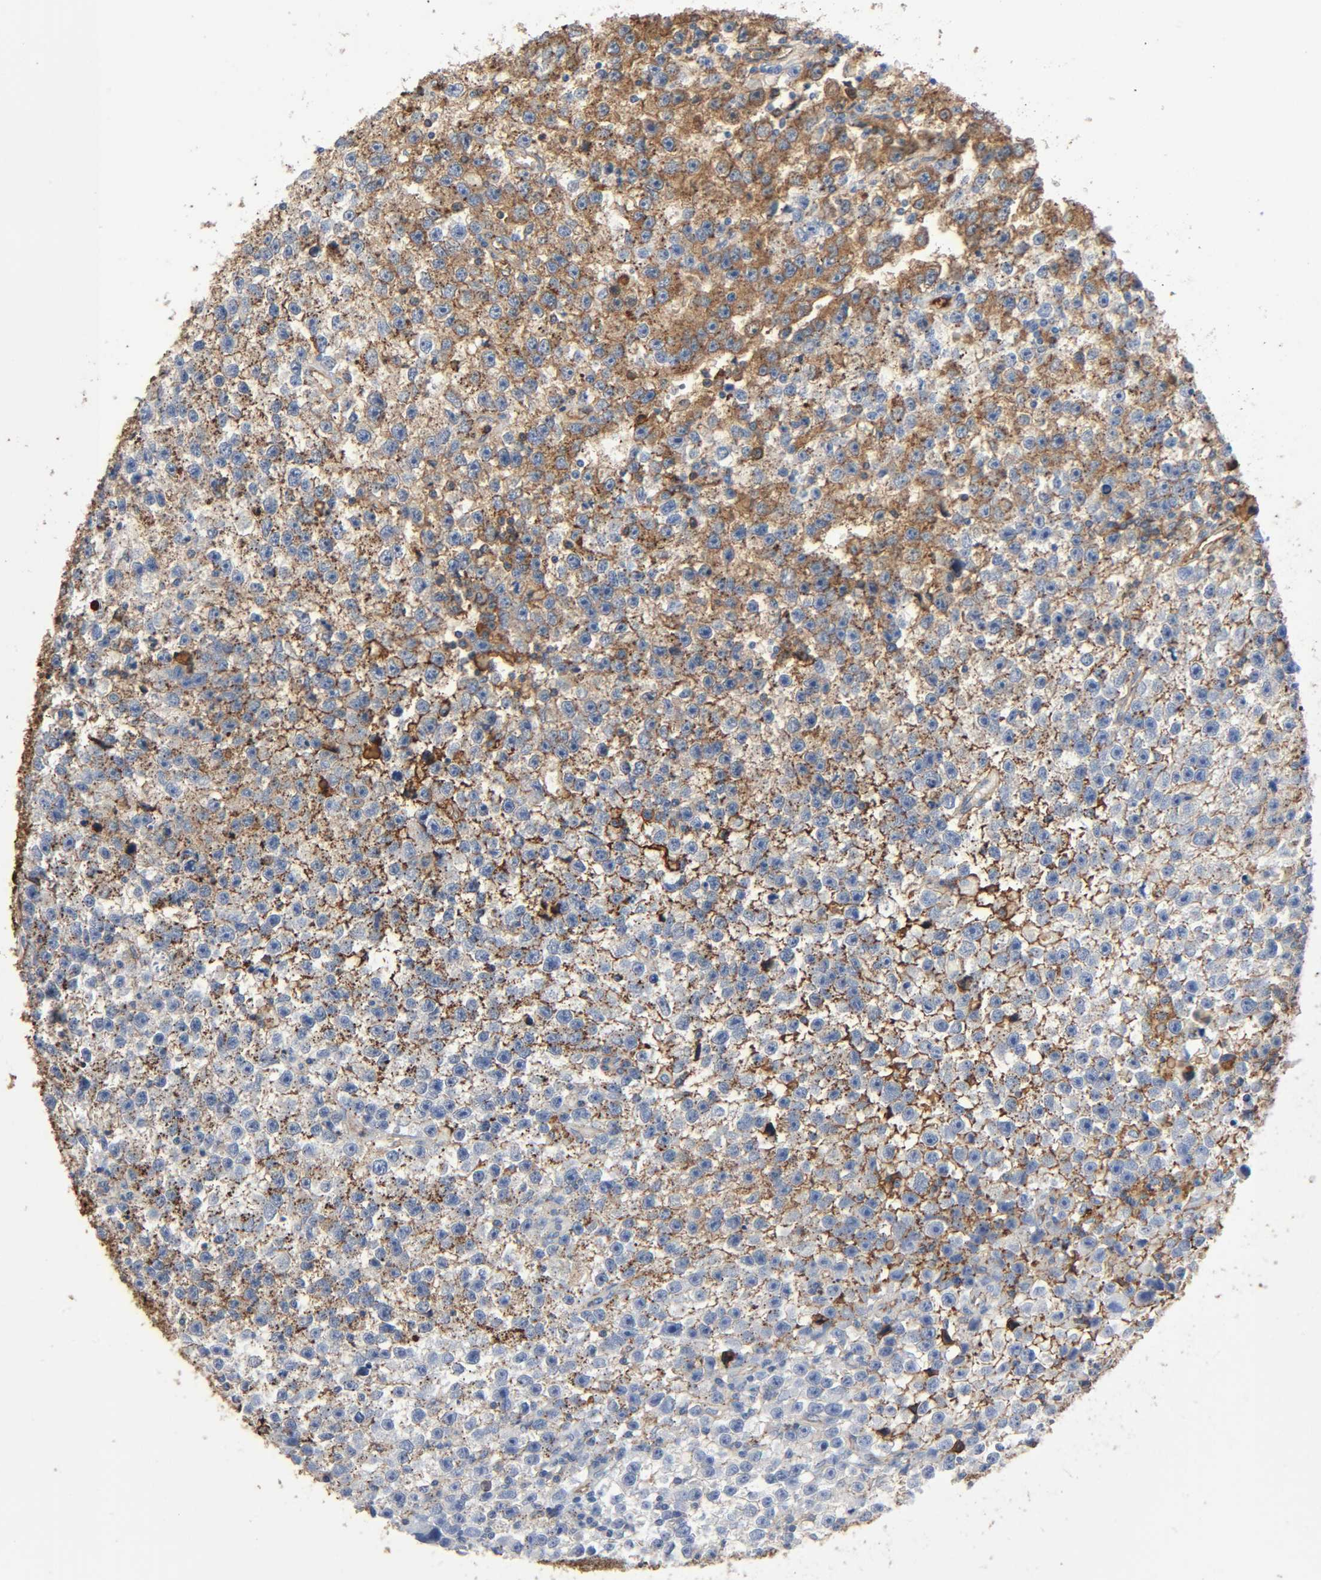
{"staining": {"intensity": "moderate", "quantity": "25%-75%", "location": "cytoplasmic/membranous"}, "tissue": "testis cancer", "cell_type": "Tumor cells", "image_type": "cancer", "snomed": [{"axis": "morphology", "description": "Seminoma, NOS"}, {"axis": "topography", "description": "Testis"}], "caption": "Immunohistochemistry (IHC) (DAB (3,3'-diaminobenzidine)) staining of human testis cancer (seminoma) displays moderate cytoplasmic/membranous protein positivity in about 25%-75% of tumor cells.", "gene": "C3", "patient": {"sex": "male", "age": 33}}